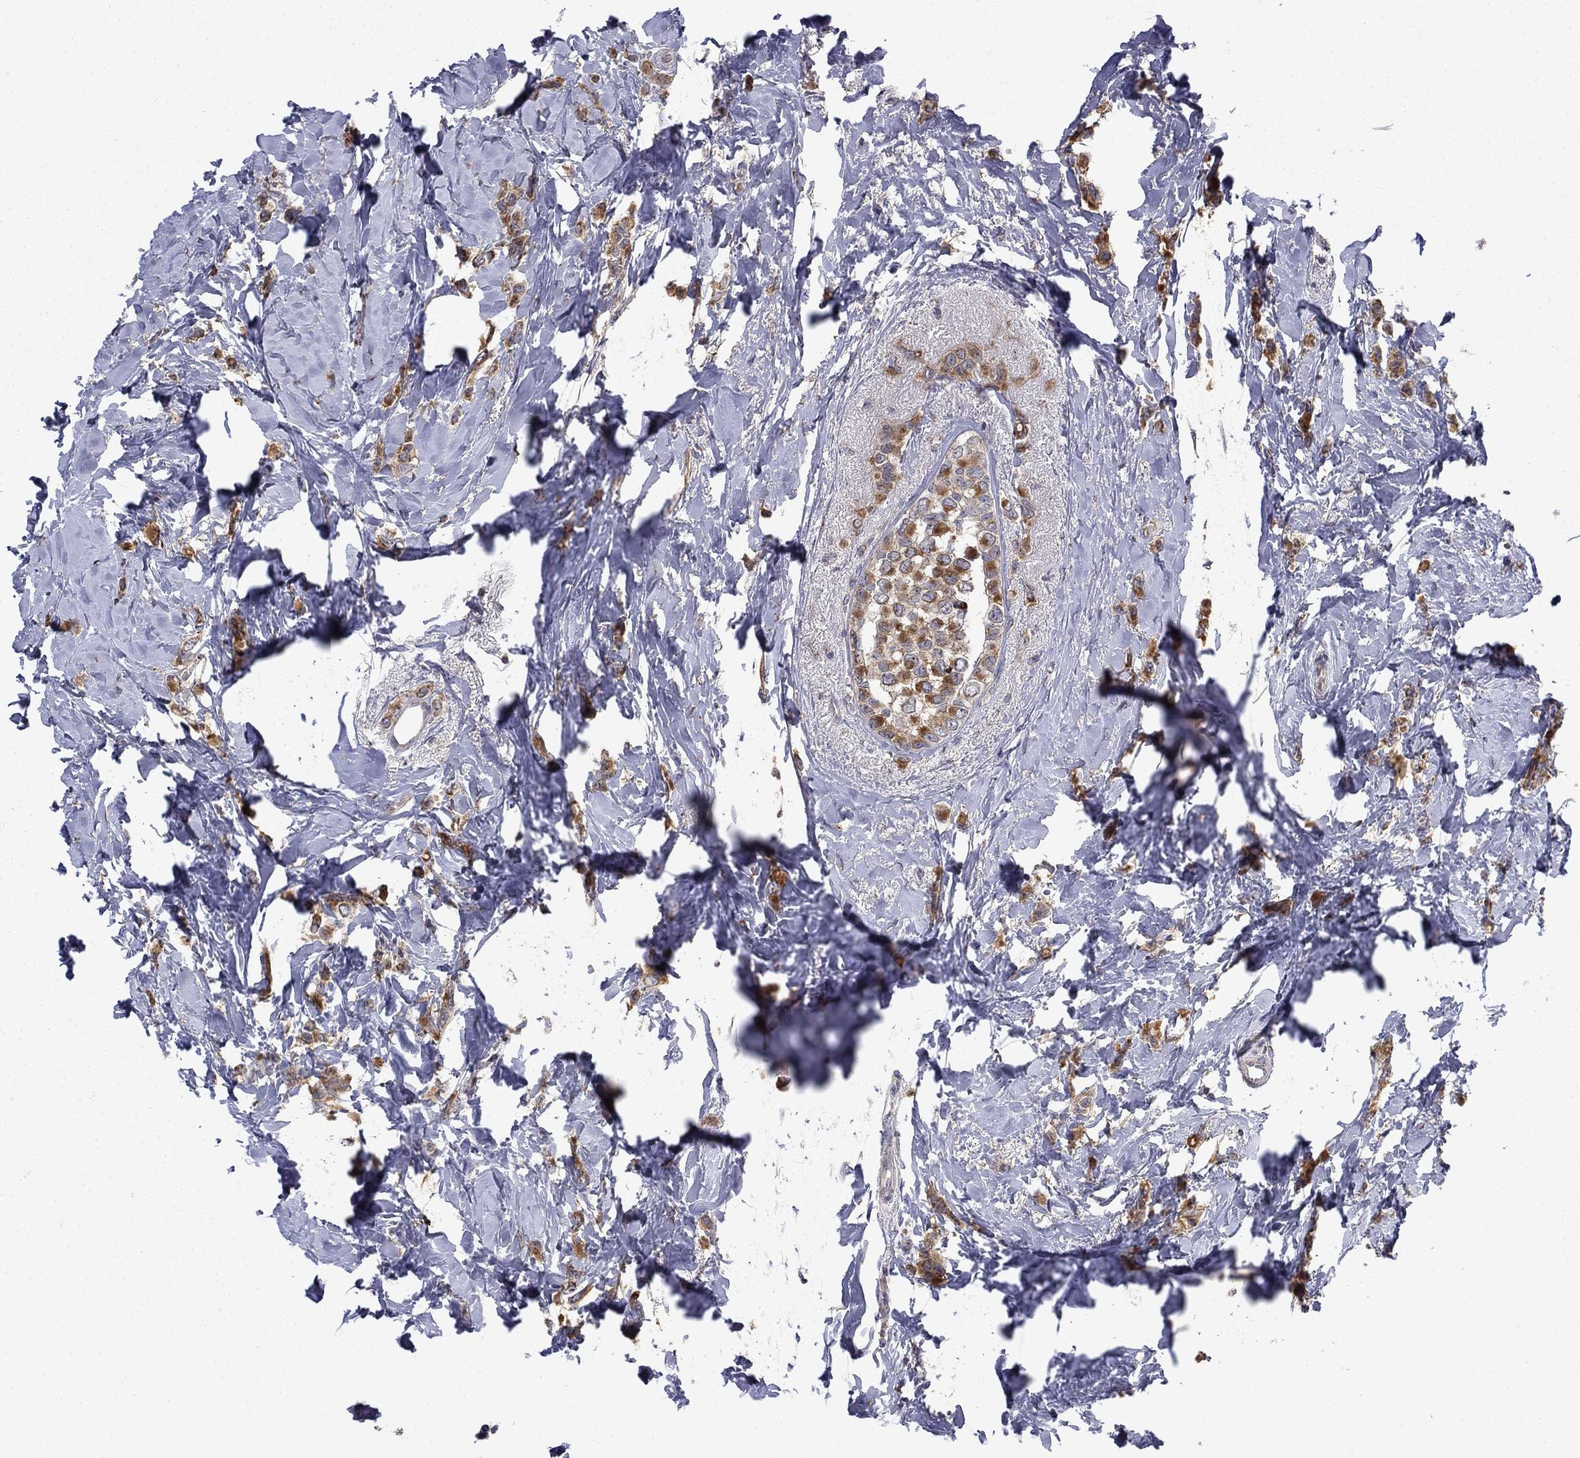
{"staining": {"intensity": "moderate", "quantity": ">75%", "location": "cytoplasmic/membranous"}, "tissue": "breast cancer", "cell_type": "Tumor cells", "image_type": "cancer", "snomed": [{"axis": "morphology", "description": "Lobular carcinoma"}, {"axis": "topography", "description": "Breast"}], "caption": "Breast cancer (lobular carcinoma) tissue exhibits moderate cytoplasmic/membranous staining in approximately >75% of tumor cells", "gene": "DOP1B", "patient": {"sex": "female", "age": 66}}